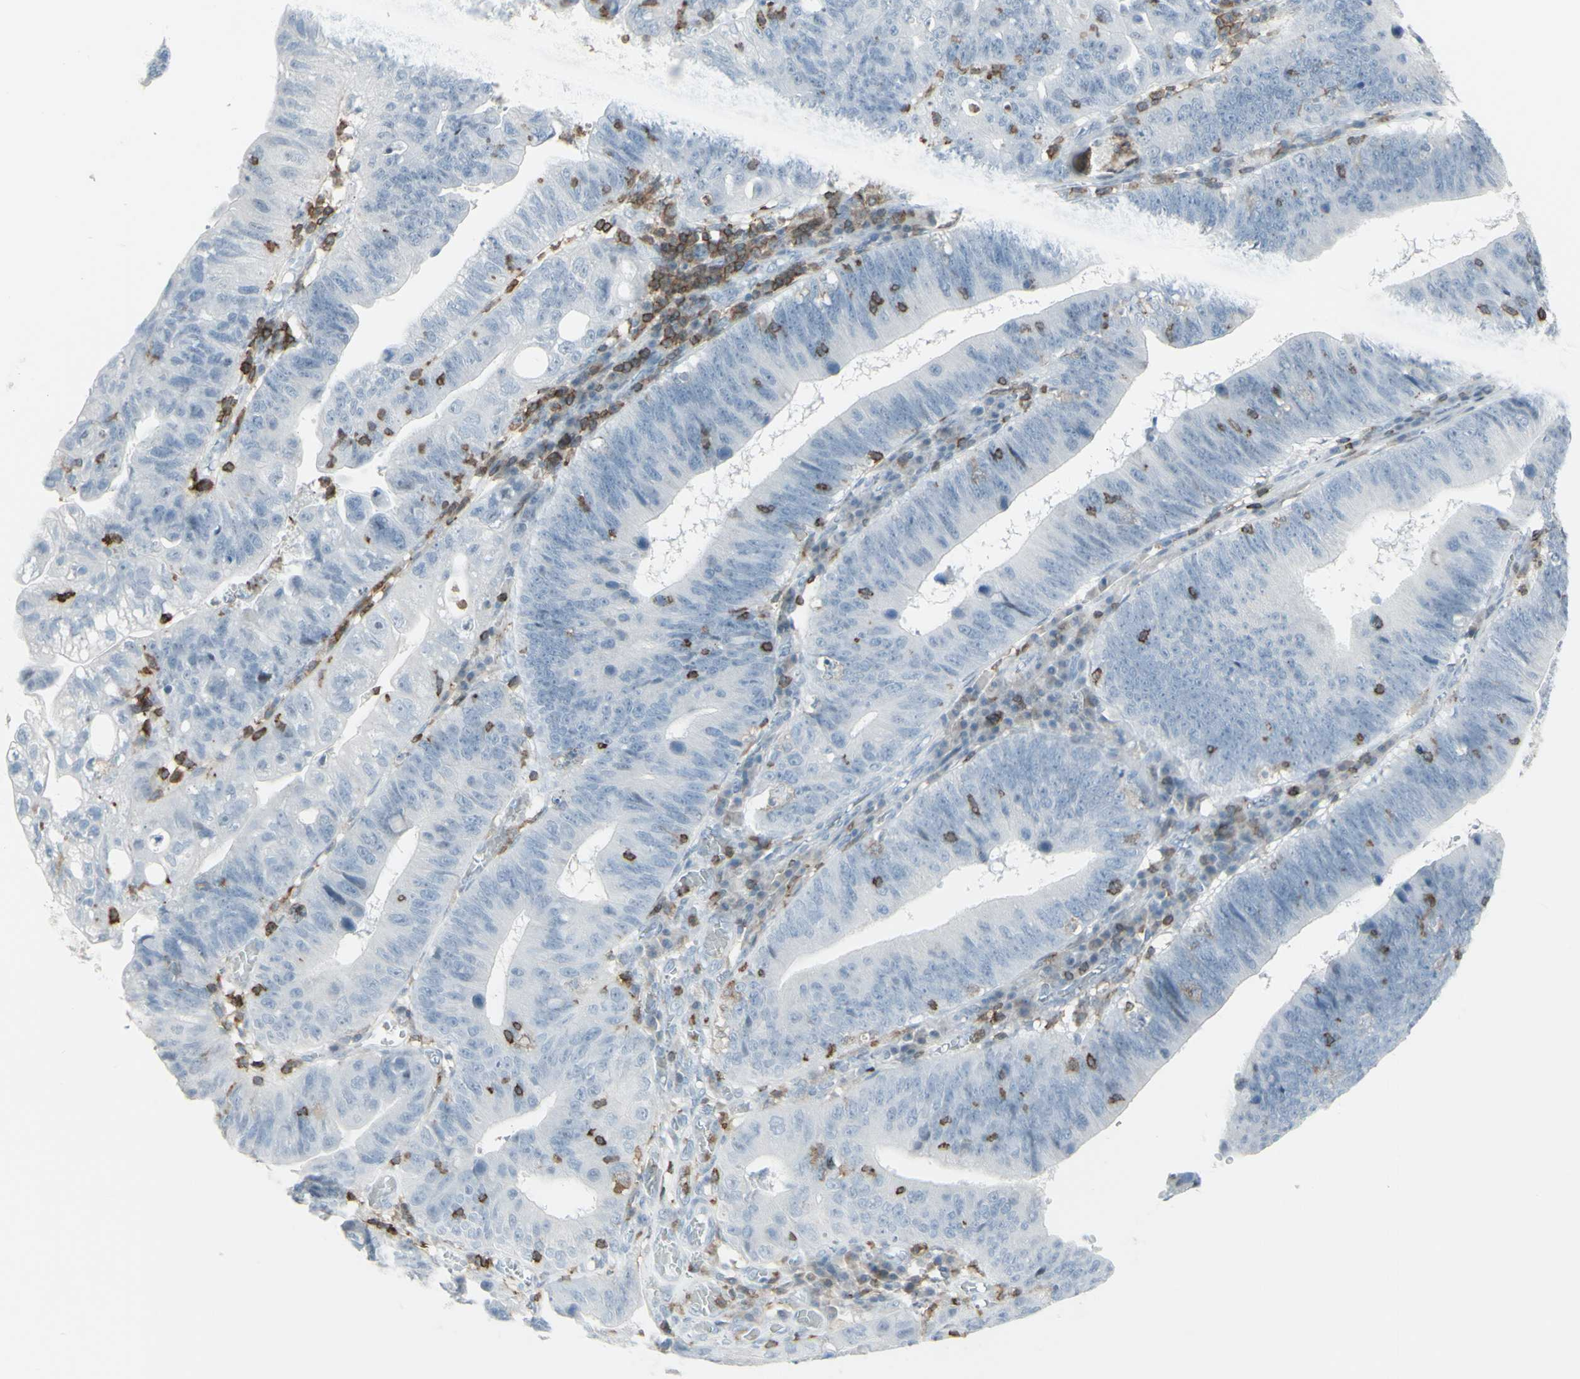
{"staining": {"intensity": "negative", "quantity": "none", "location": "none"}, "tissue": "stomach cancer", "cell_type": "Tumor cells", "image_type": "cancer", "snomed": [{"axis": "morphology", "description": "Adenocarcinoma, NOS"}, {"axis": "topography", "description": "Stomach"}], "caption": "Immunohistochemical staining of human stomach adenocarcinoma shows no significant expression in tumor cells.", "gene": "NRG1", "patient": {"sex": "male", "age": 59}}